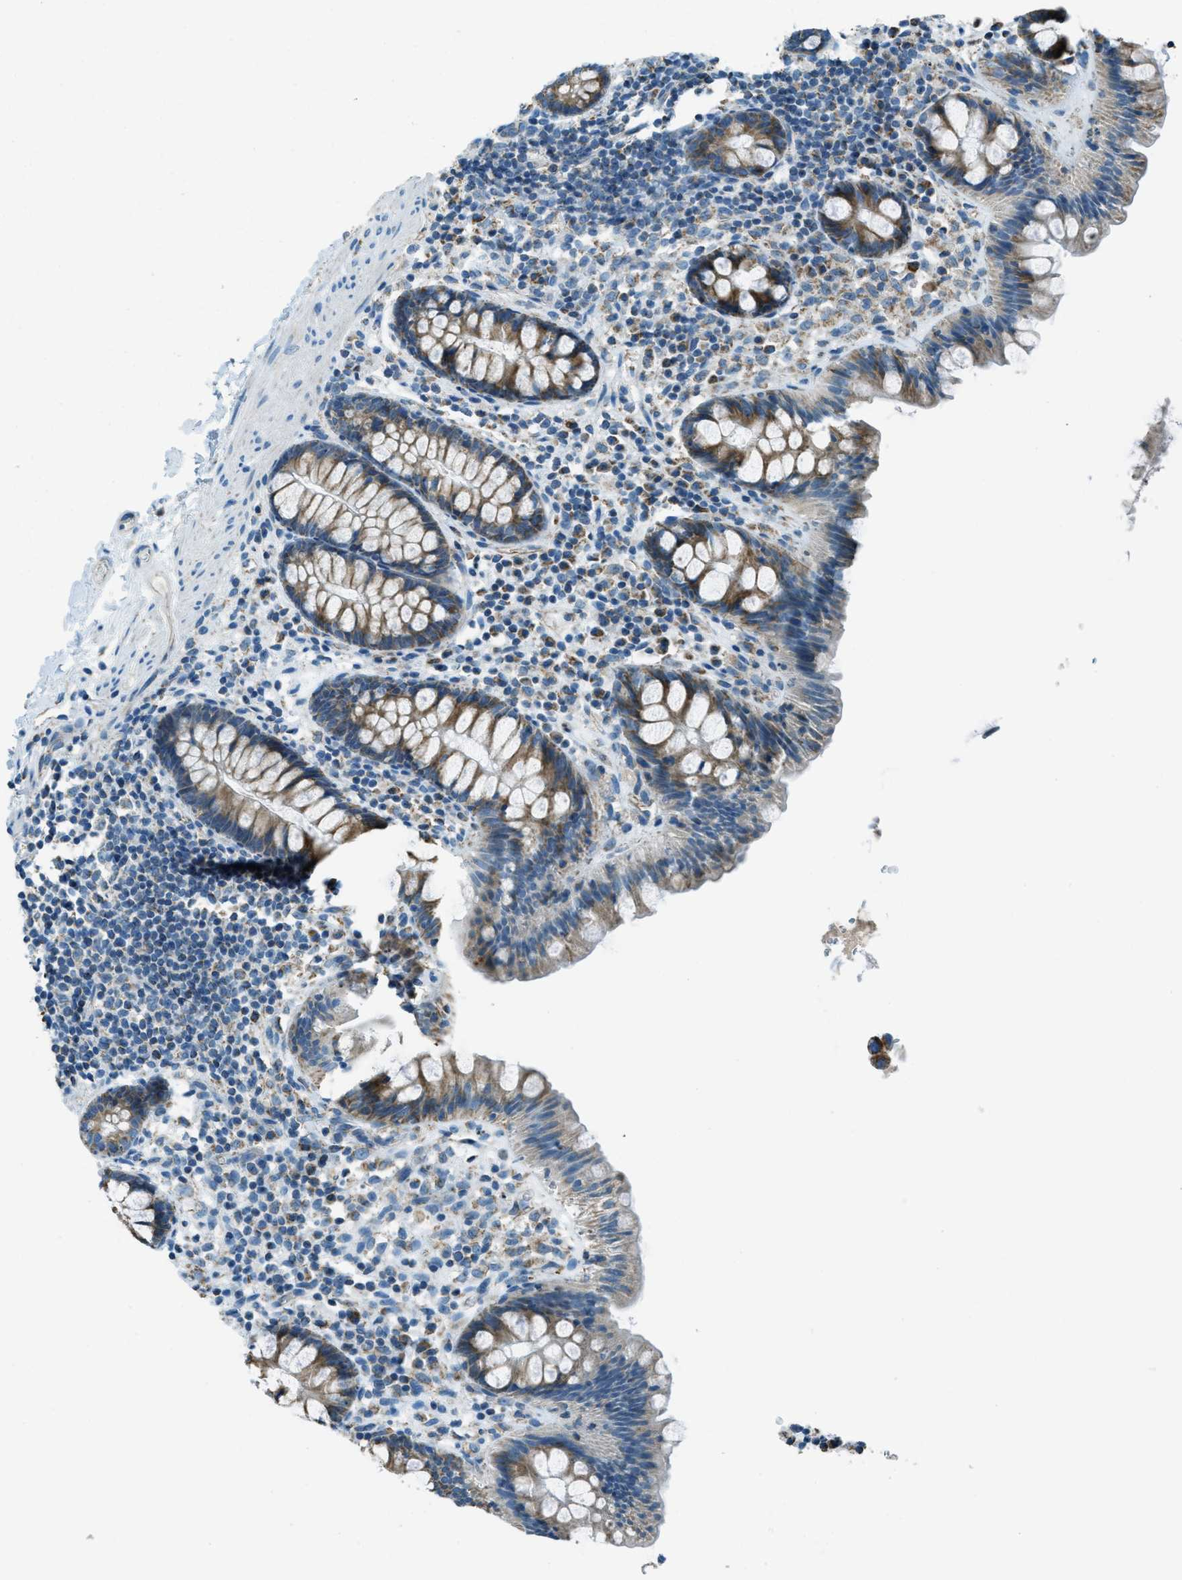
{"staining": {"intensity": "moderate", "quantity": ">75%", "location": "cytoplasmic/membranous"}, "tissue": "colon", "cell_type": "Glandular cells", "image_type": "normal", "snomed": [{"axis": "morphology", "description": "Normal tissue, NOS"}, {"axis": "topography", "description": "Colon"}], "caption": "Glandular cells display medium levels of moderate cytoplasmic/membranous positivity in about >75% of cells in benign colon. (IHC, brightfield microscopy, high magnification).", "gene": "CHST15", "patient": {"sex": "female", "age": 80}}